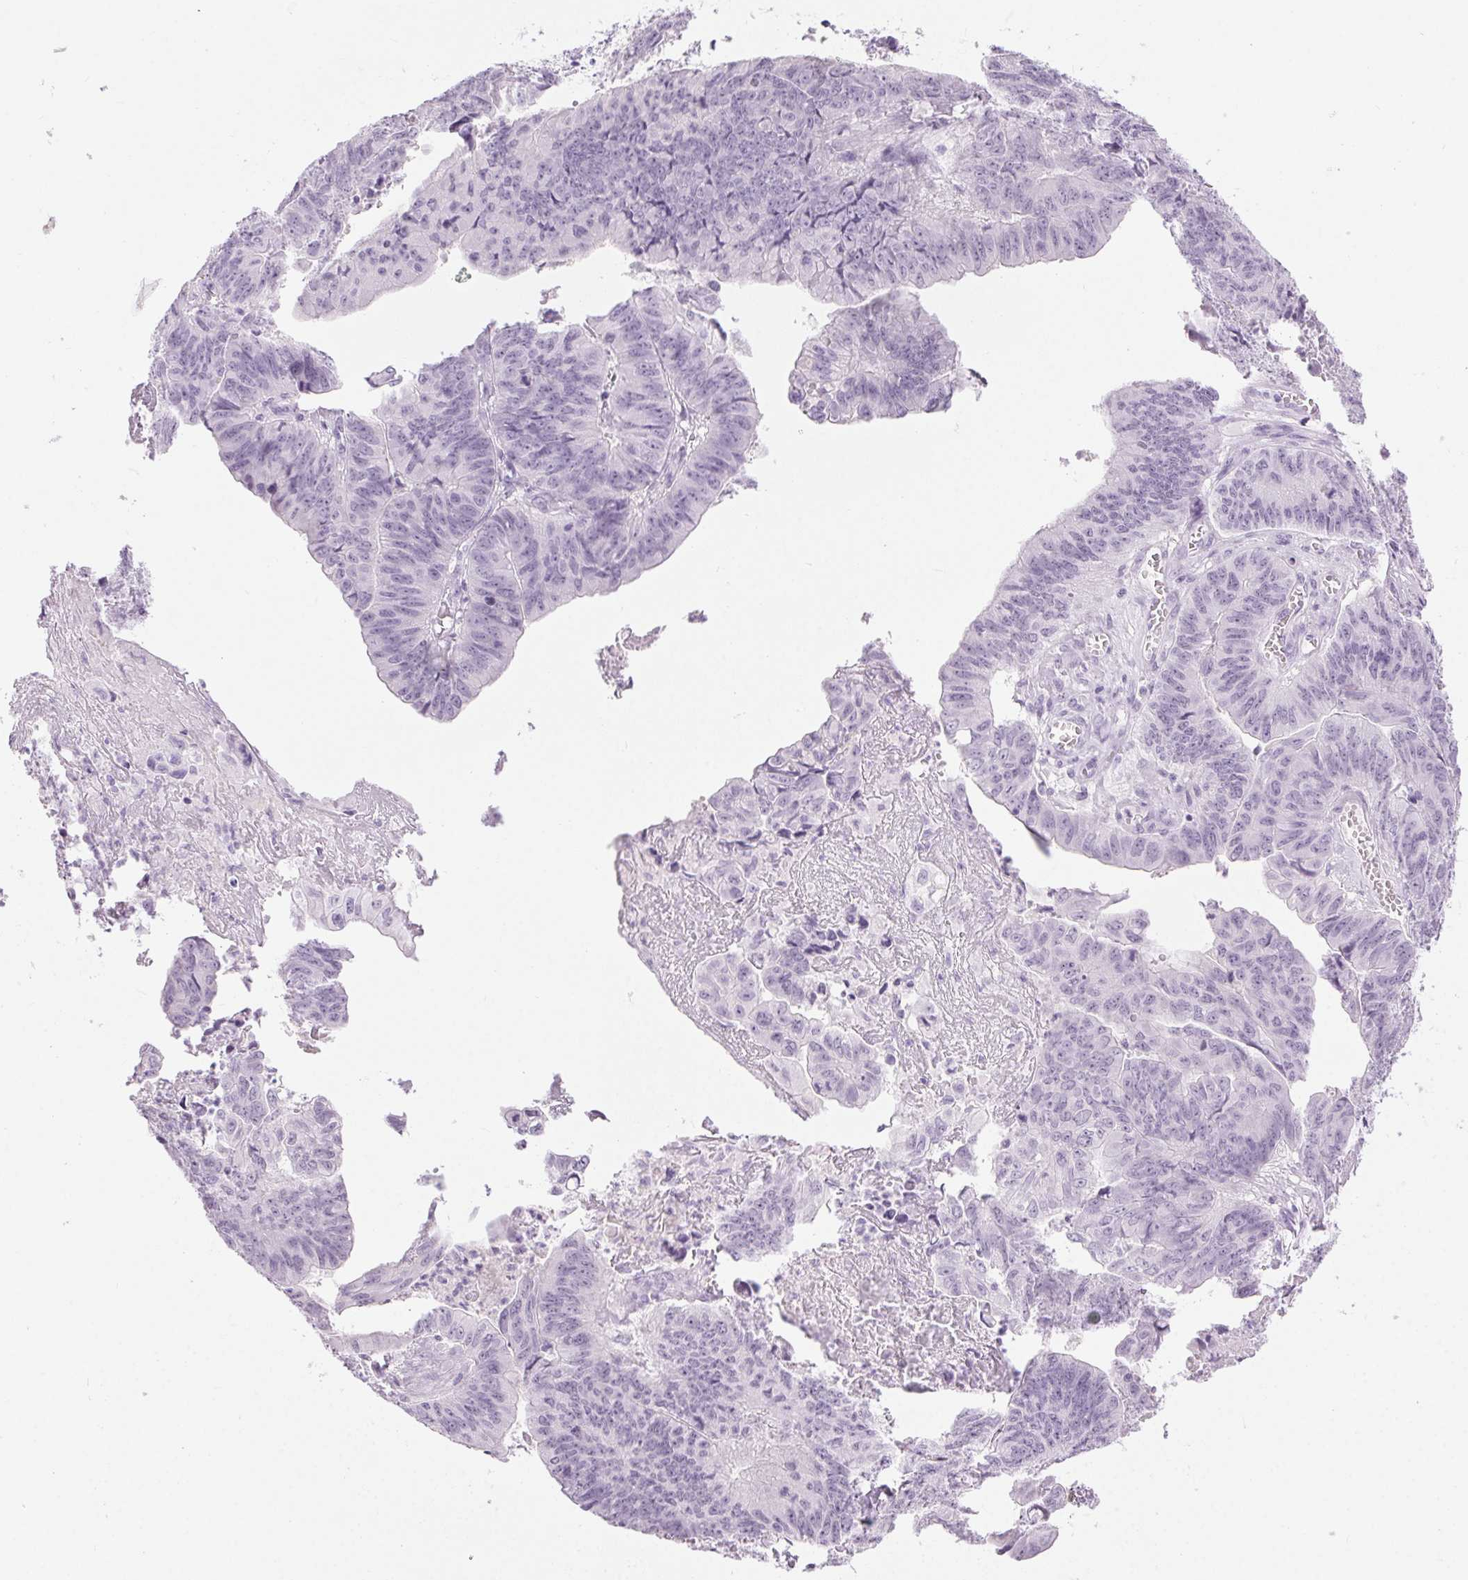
{"staining": {"intensity": "negative", "quantity": "none", "location": "none"}, "tissue": "stomach cancer", "cell_type": "Tumor cells", "image_type": "cancer", "snomed": [{"axis": "morphology", "description": "Adenocarcinoma, NOS"}, {"axis": "topography", "description": "Stomach, lower"}], "caption": "The micrograph demonstrates no significant staining in tumor cells of stomach cancer. (DAB (3,3'-diaminobenzidine) immunohistochemistry (IHC), high magnification).", "gene": "BEND2", "patient": {"sex": "male", "age": 77}}